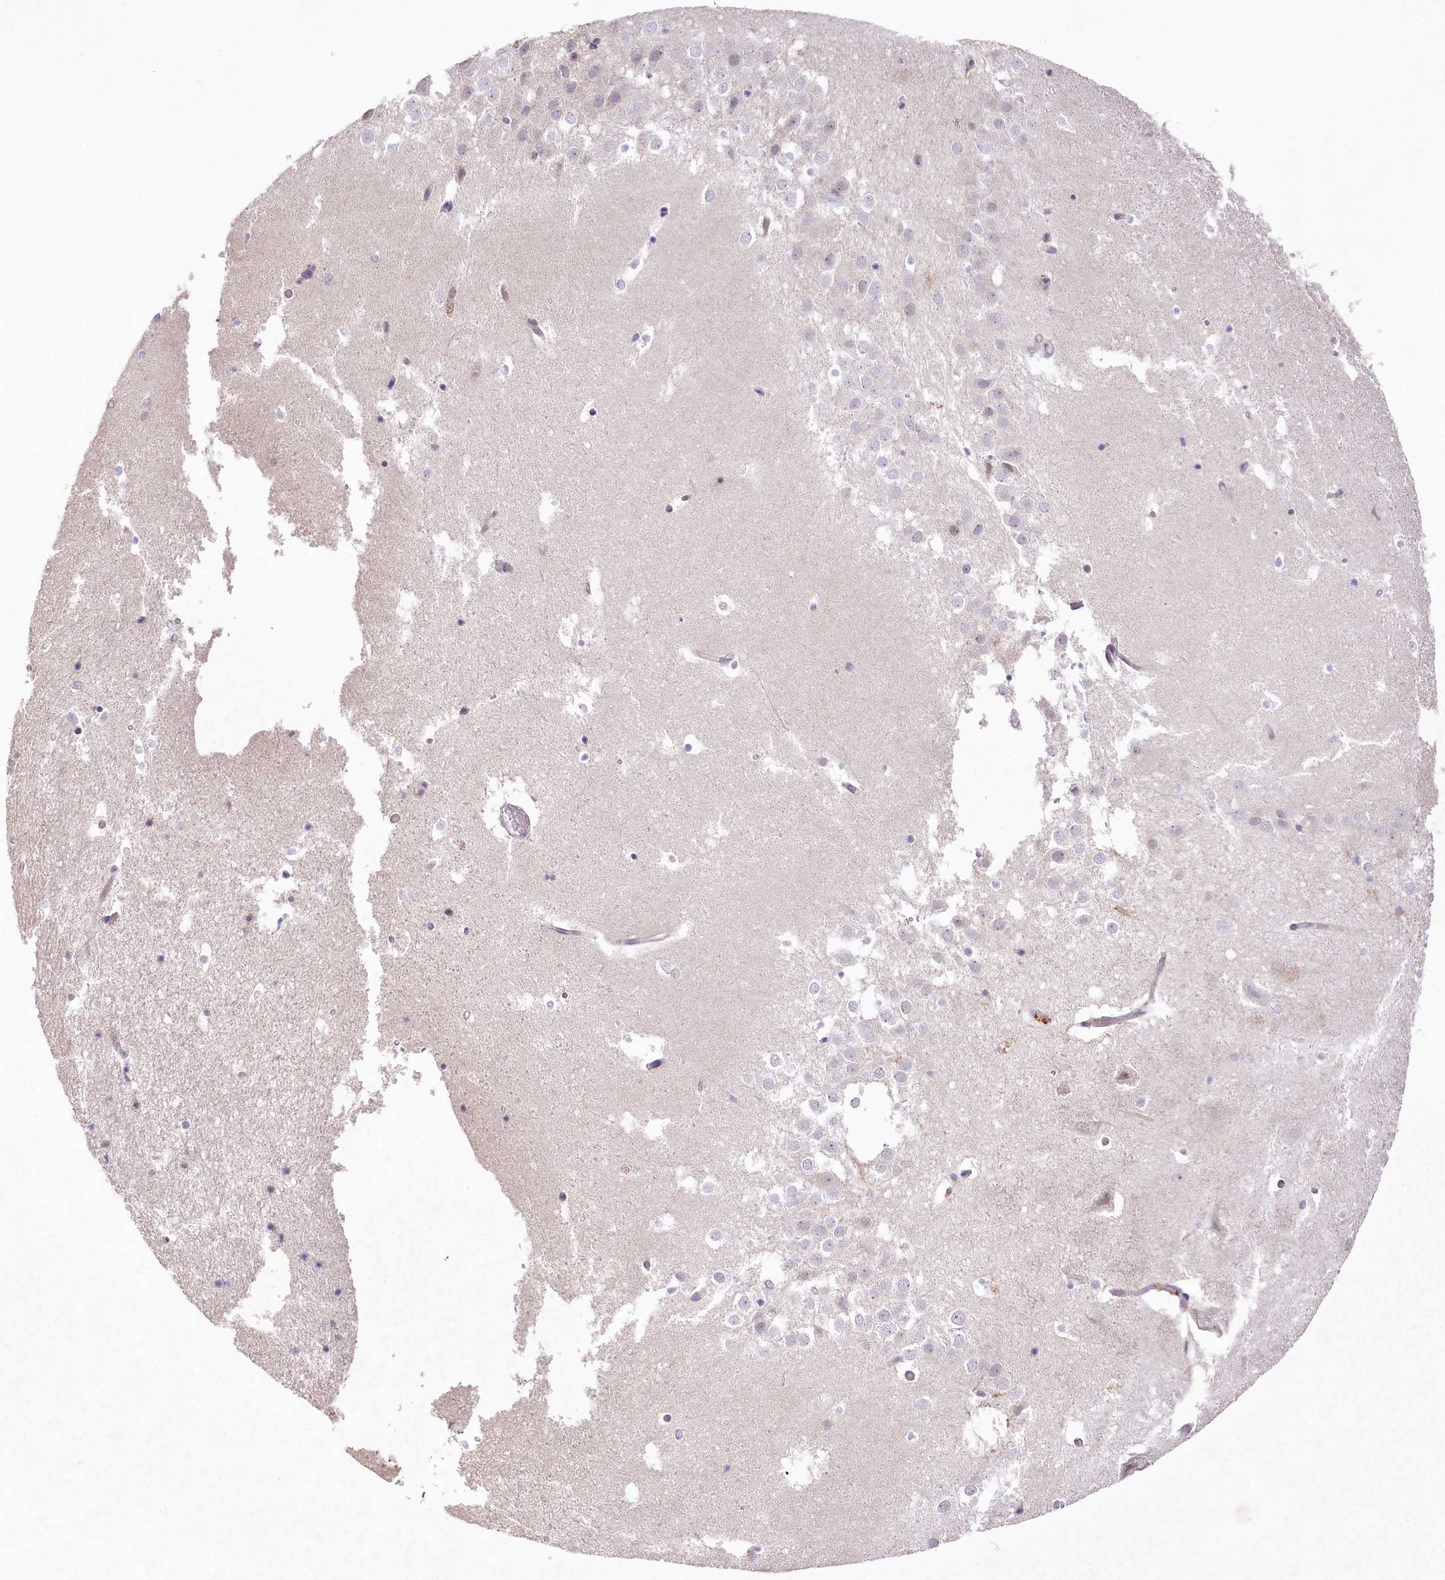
{"staining": {"intensity": "negative", "quantity": "none", "location": "none"}, "tissue": "hippocampus", "cell_type": "Glial cells", "image_type": "normal", "snomed": [{"axis": "morphology", "description": "Normal tissue, NOS"}, {"axis": "topography", "description": "Hippocampus"}], "caption": "Immunohistochemical staining of benign hippocampus shows no significant expression in glial cells.", "gene": "AMTN", "patient": {"sex": "female", "age": 52}}